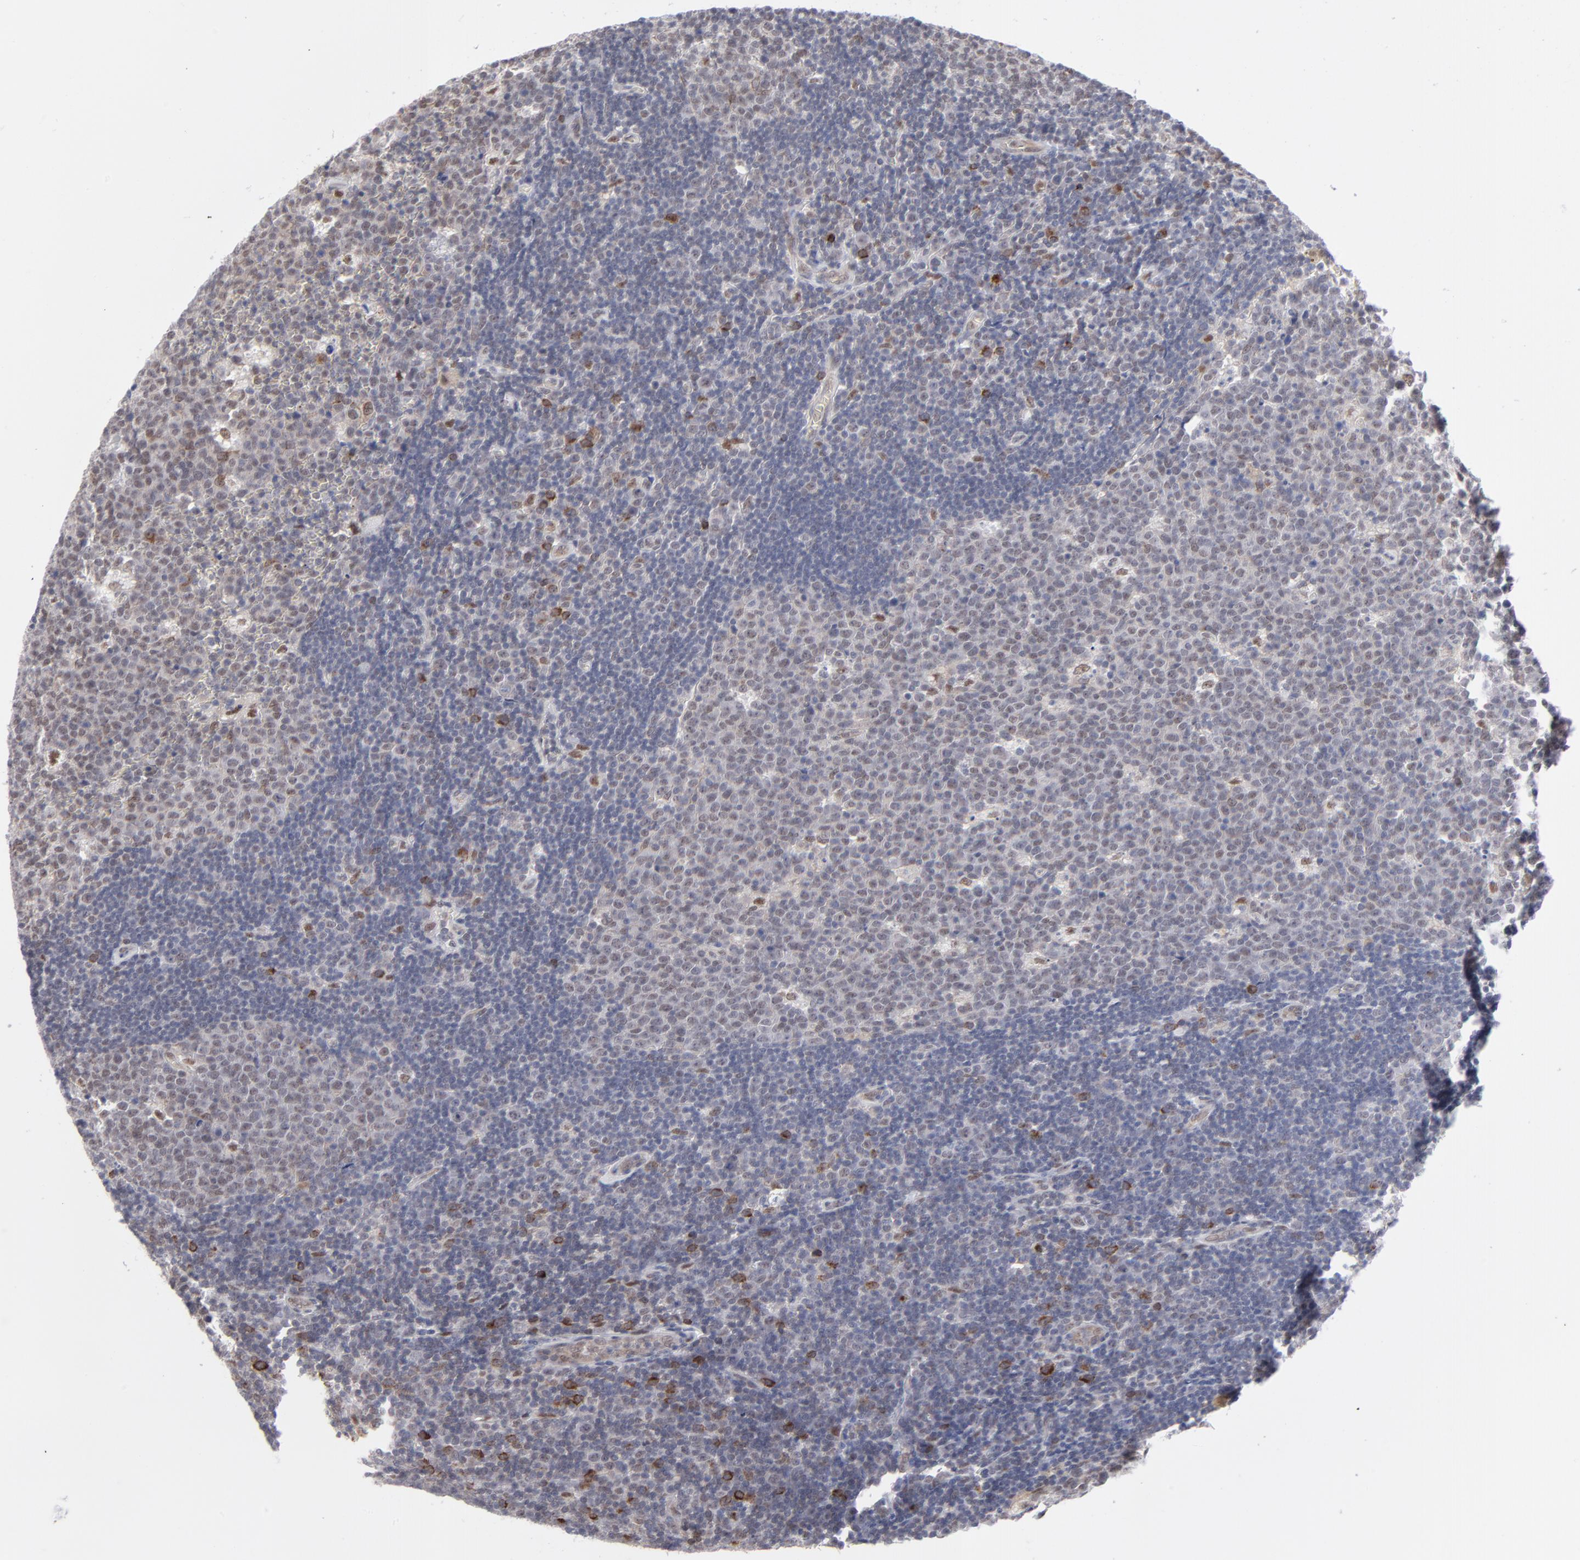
{"staining": {"intensity": "moderate", "quantity": "25%-75%", "location": "cytoplasmic/membranous,nuclear"}, "tissue": "lymph node", "cell_type": "Germinal center cells", "image_type": "normal", "snomed": [{"axis": "morphology", "description": "Normal tissue, NOS"}, {"axis": "topography", "description": "Lymph node"}, {"axis": "topography", "description": "Salivary gland"}], "caption": "Immunohistochemistry (IHC) micrograph of unremarkable lymph node: human lymph node stained using immunohistochemistry reveals medium levels of moderate protein expression localized specifically in the cytoplasmic/membranous,nuclear of germinal center cells, appearing as a cytoplasmic/membranous,nuclear brown color.", "gene": "NBN", "patient": {"sex": "male", "age": 8}}